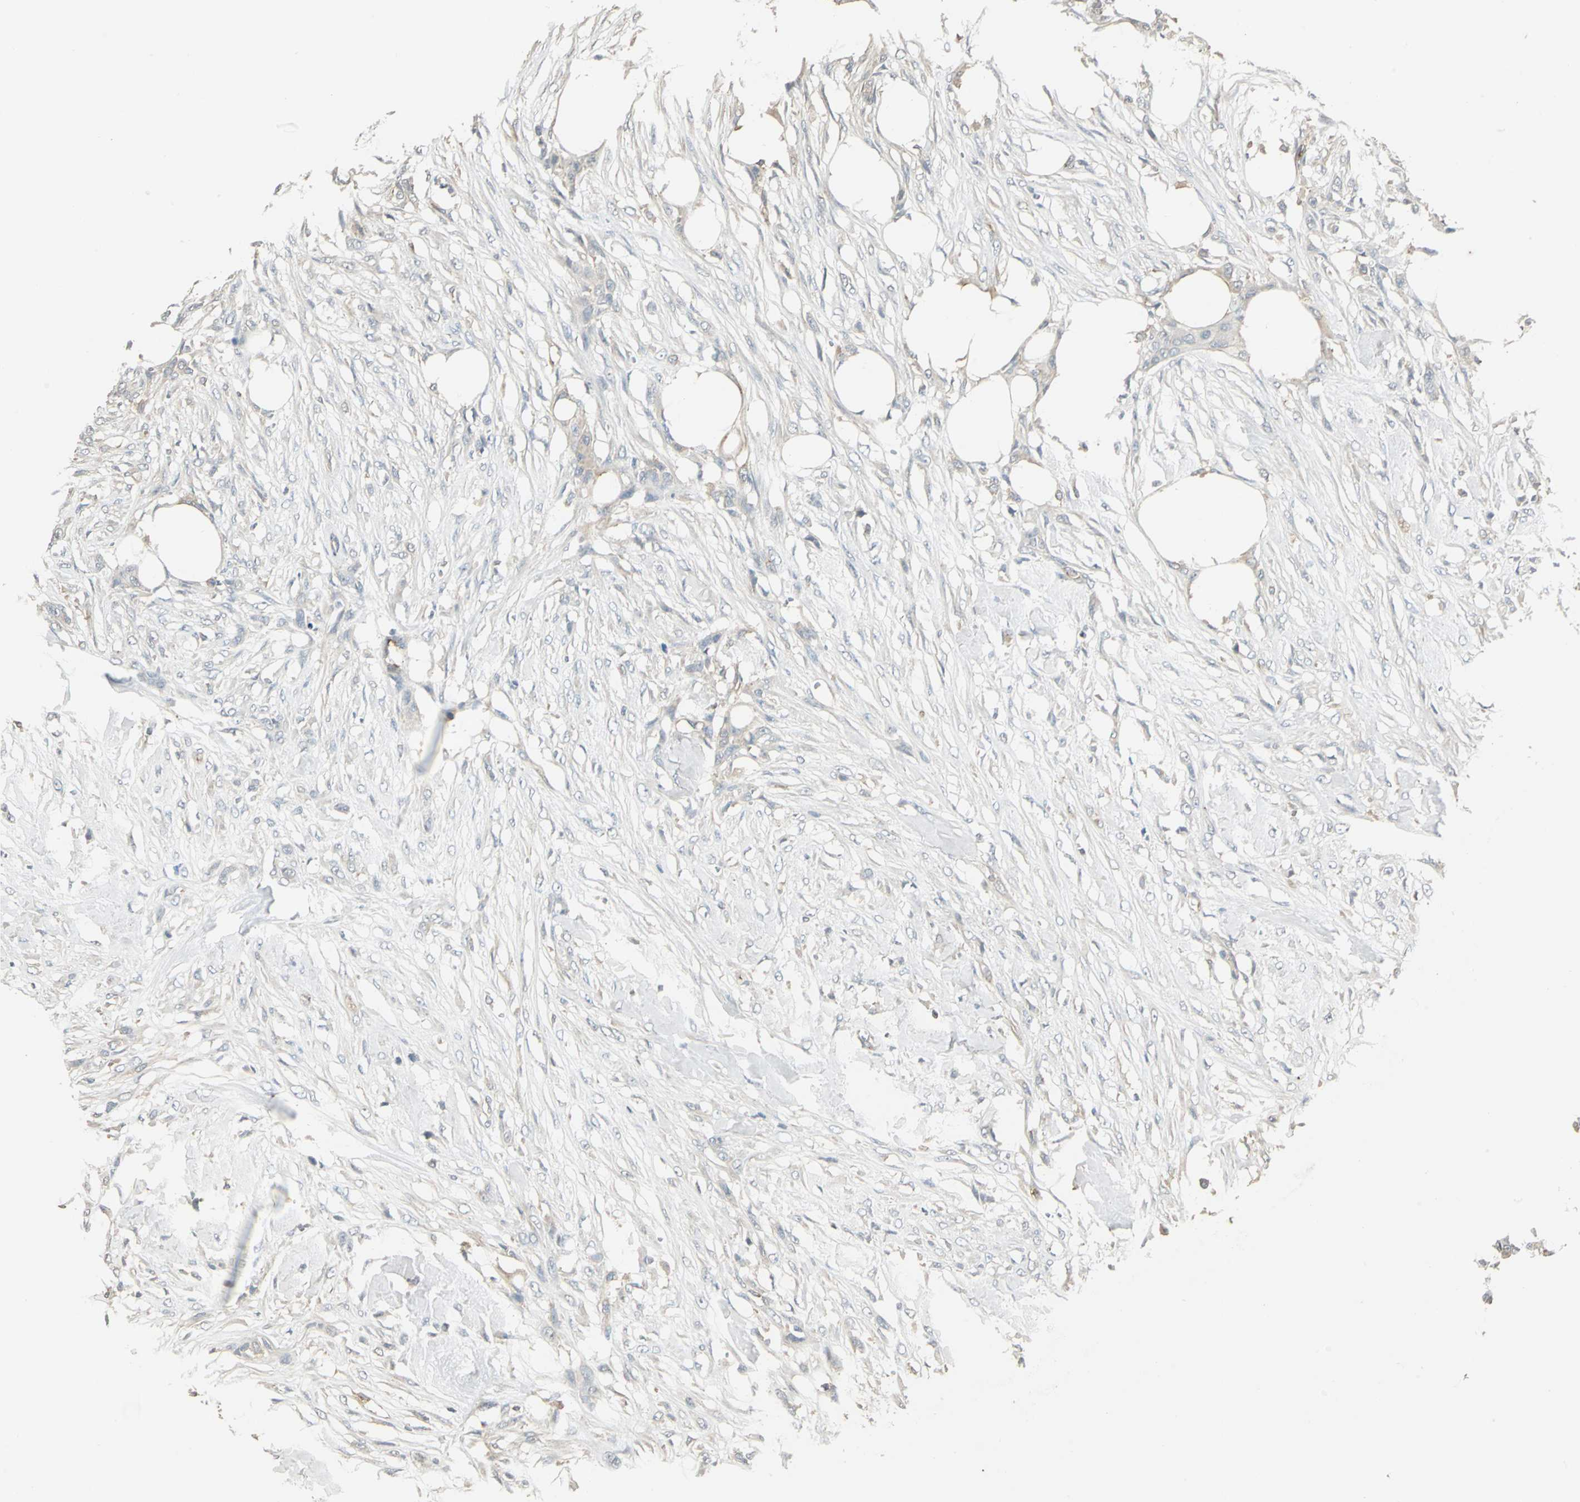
{"staining": {"intensity": "negative", "quantity": "none", "location": "none"}, "tissue": "skin cancer", "cell_type": "Tumor cells", "image_type": "cancer", "snomed": [{"axis": "morphology", "description": "Normal tissue, NOS"}, {"axis": "morphology", "description": "Squamous cell carcinoma, NOS"}, {"axis": "topography", "description": "Skin"}], "caption": "Immunohistochemistry image of neoplastic tissue: human skin cancer stained with DAB demonstrates no significant protein positivity in tumor cells.", "gene": "RAPGEF1", "patient": {"sex": "female", "age": 59}}